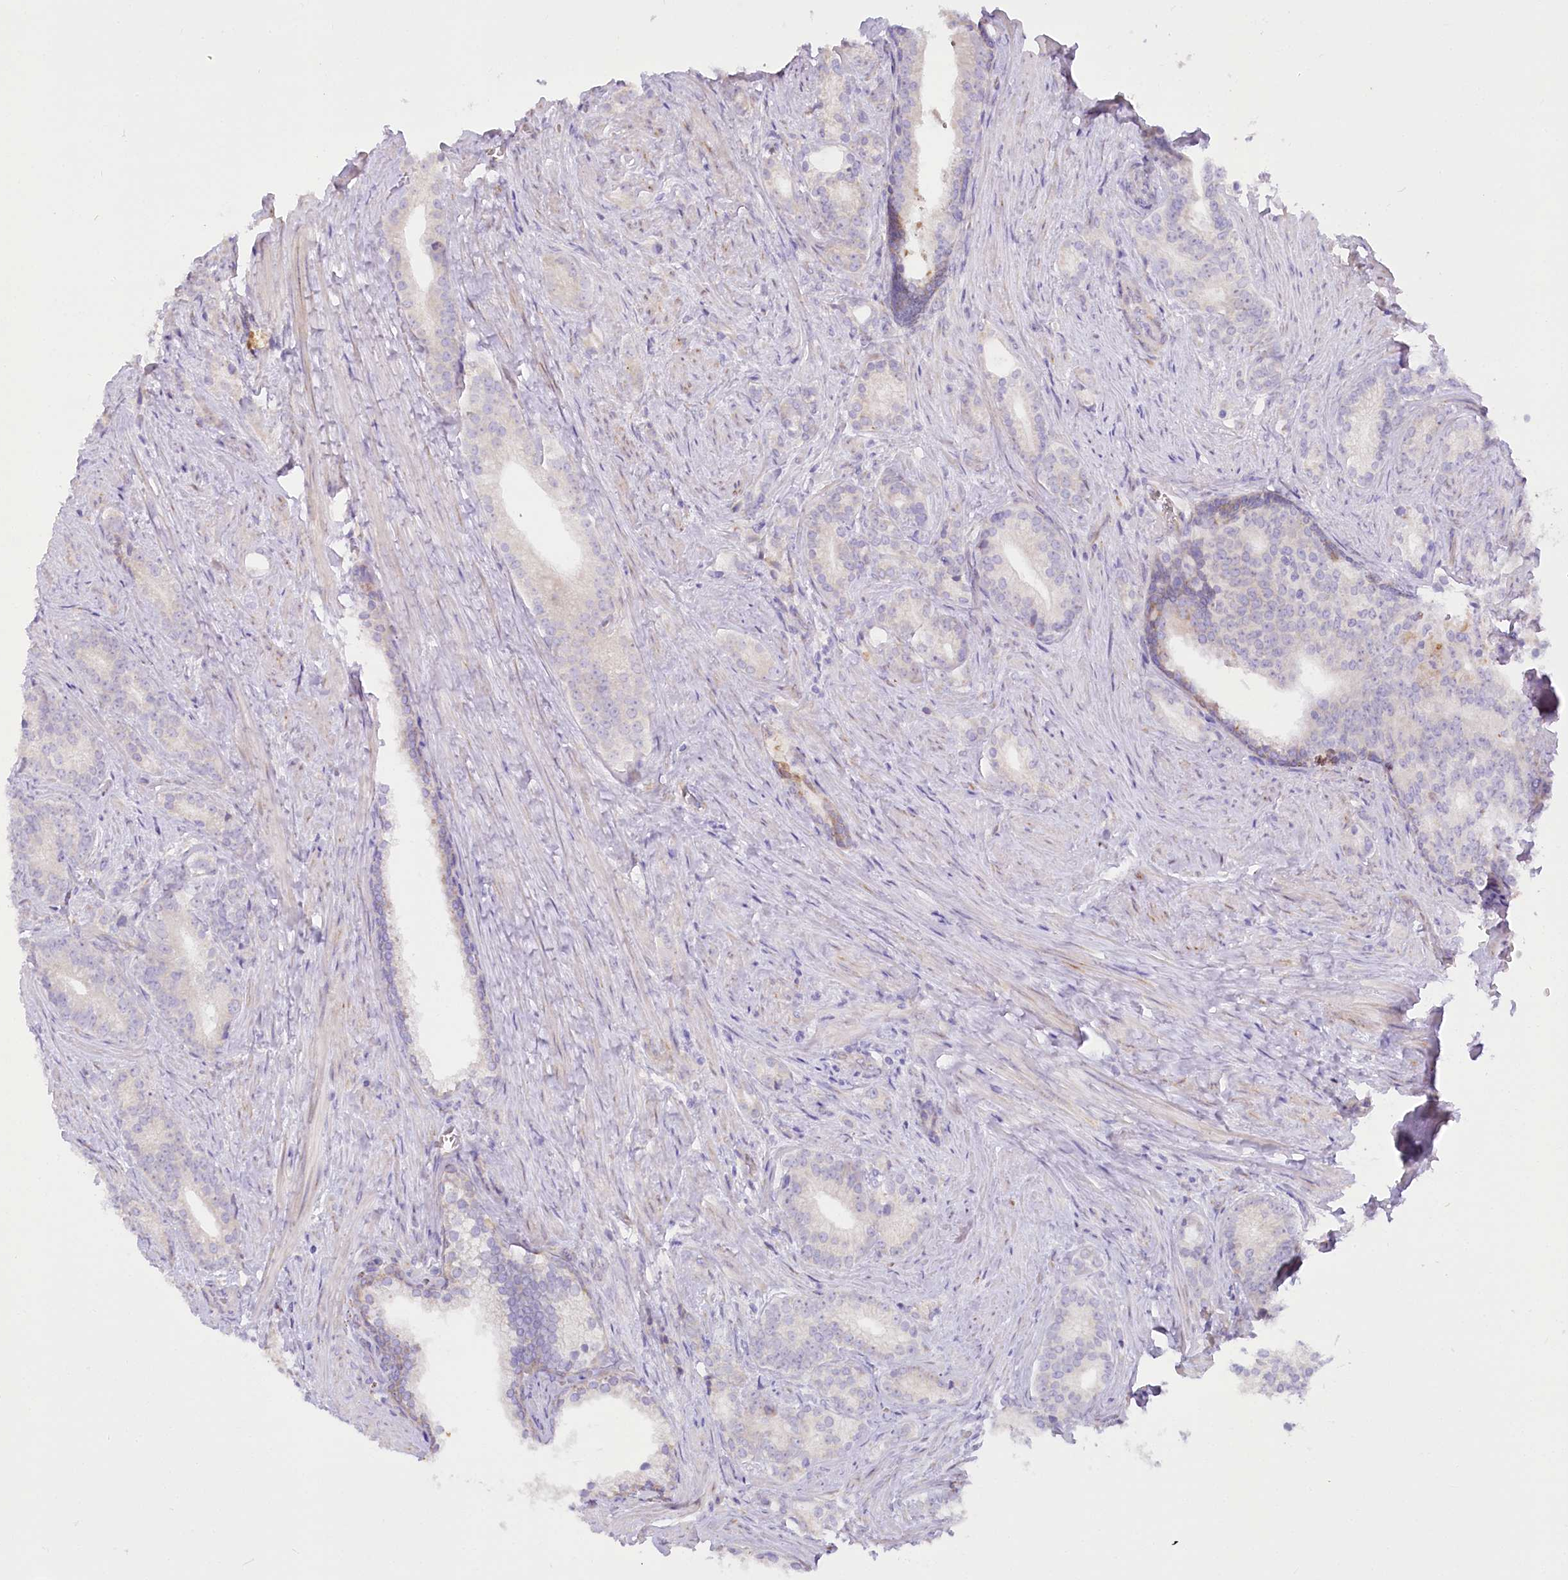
{"staining": {"intensity": "negative", "quantity": "none", "location": "none"}, "tissue": "prostate cancer", "cell_type": "Tumor cells", "image_type": "cancer", "snomed": [{"axis": "morphology", "description": "Adenocarcinoma, Low grade"}, {"axis": "topography", "description": "Prostate"}], "caption": "This is a image of immunohistochemistry (IHC) staining of prostate adenocarcinoma (low-grade), which shows no staining in tumor cells. The staining is performed using DAB brown chromogen with nuclei counter-stained in using hematoxylin.", "gene": "STT3B", "patient": {"sex": "male", "age": 71}}